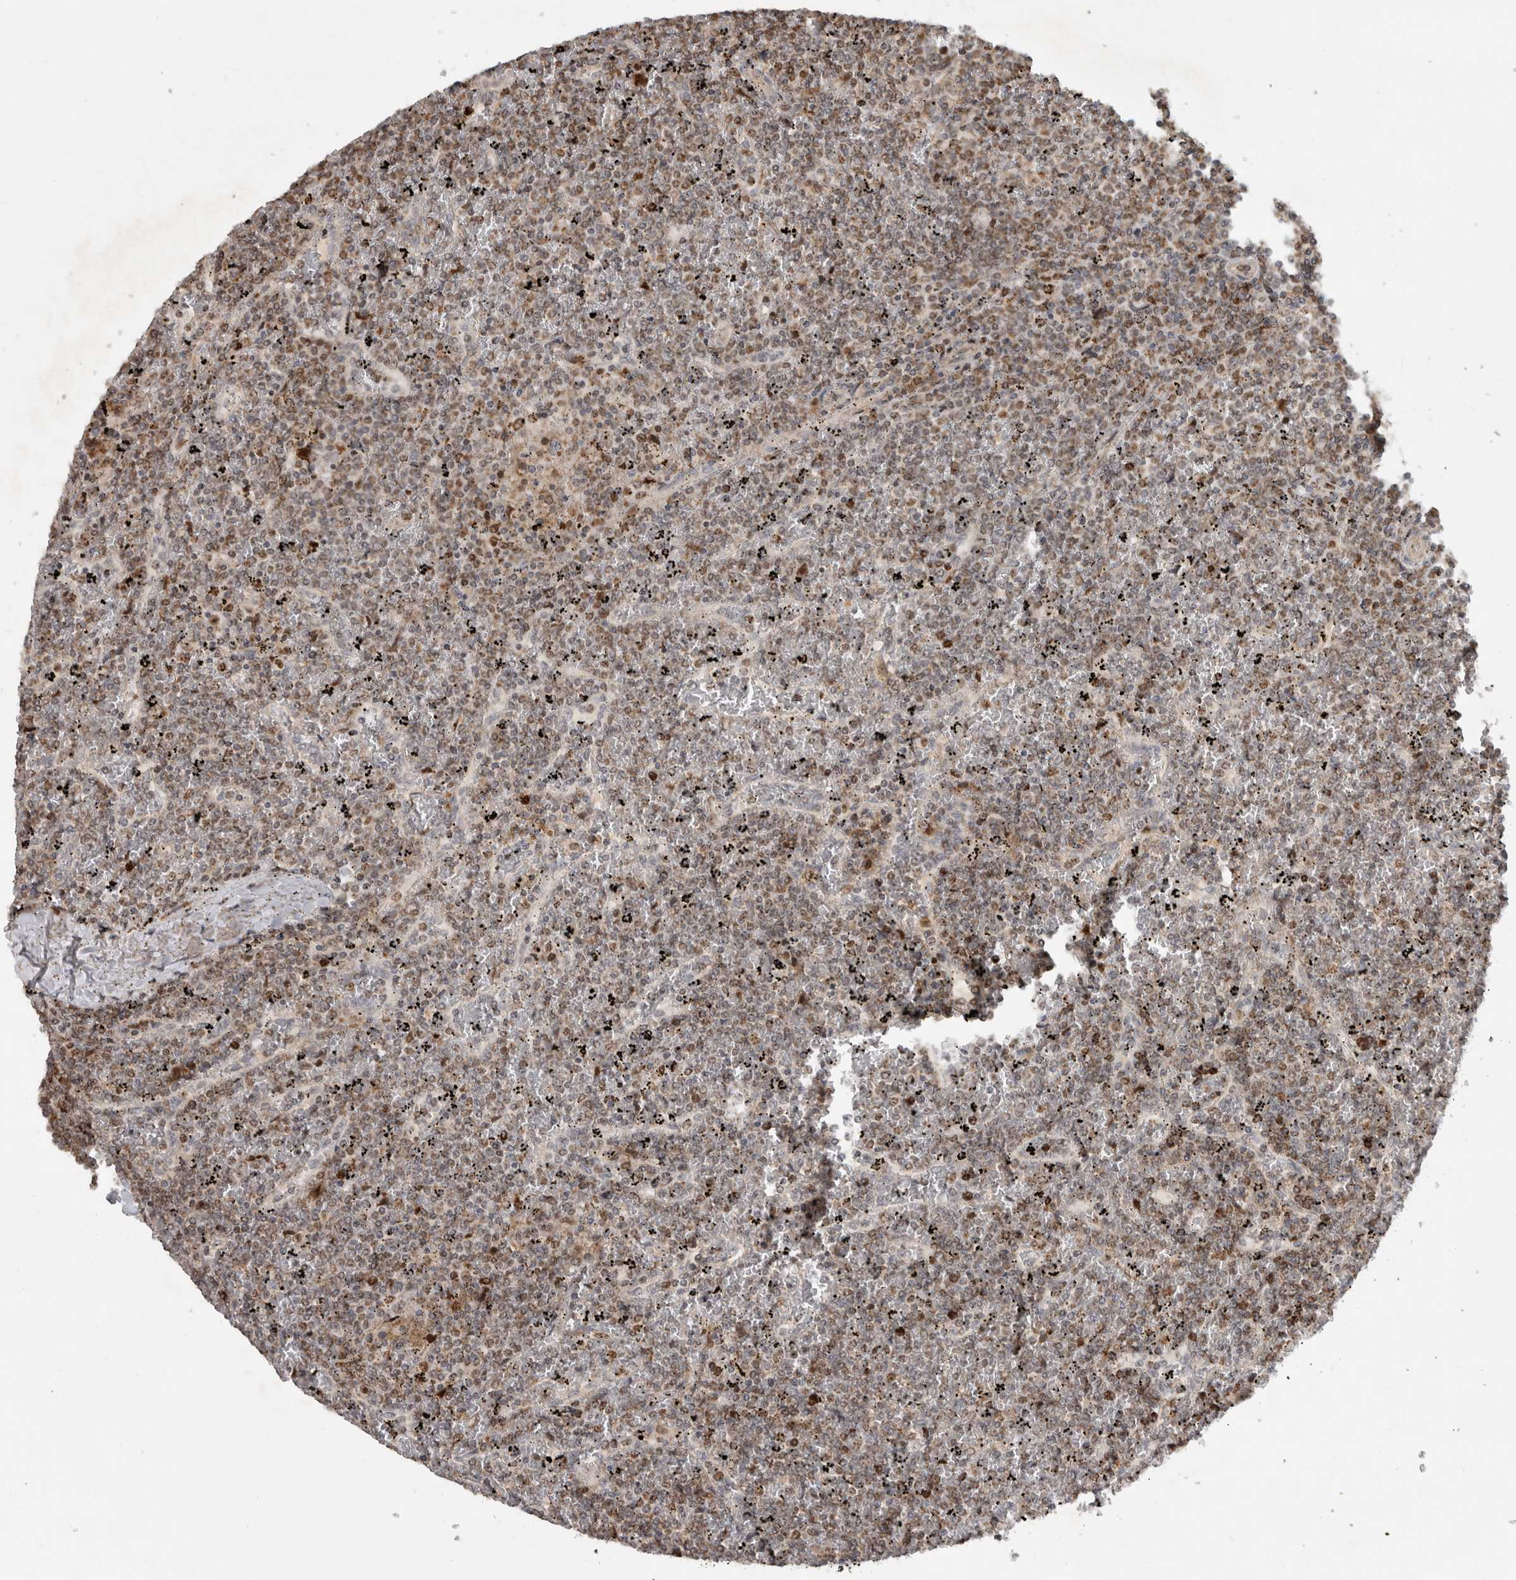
{"staining": {"intensity": "moderate", "quantity": "25%-75%", "location": "nuclear"}, "tissue": "lymphoma", "cell_type": "Tumor cells", "image_type": "cancer", "snomed": [{"axis": "morphology", "description": "Malignant lymphoma, non-Hodgkin's type, Low grade"}, {"axis": "topography", "description": "Spleen"}], "caption": "Moderate nuclear positivity for a protein is seen in approximately 25%-75% of tumor cells of malignant lymphoma, non-Hodgkin's type (low-grade) using immunohistochemistry.", "gene": "INSRR", "patient": {"sex": "female", "age": 19}}